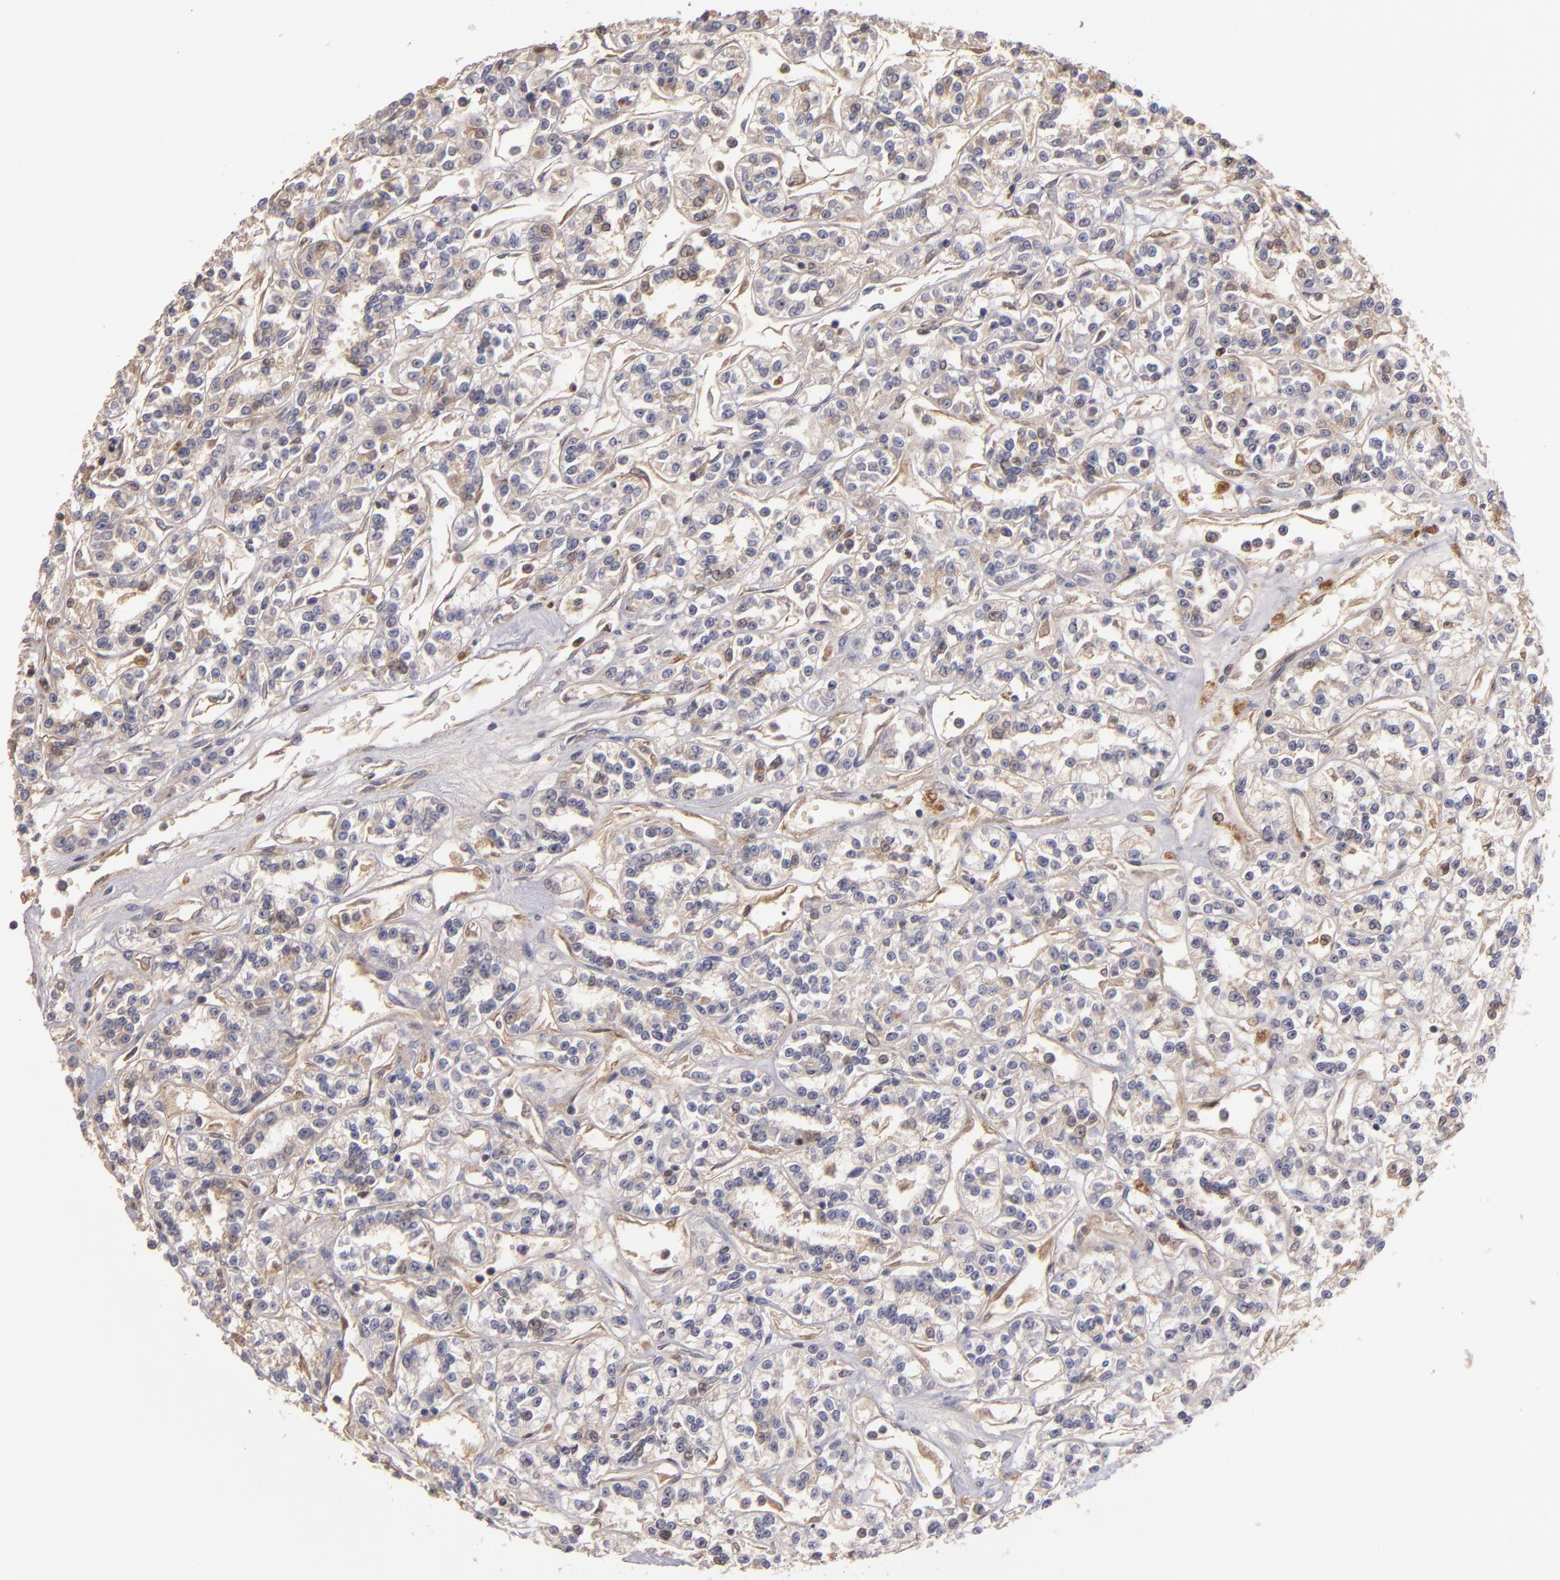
{"staining": {"intensity": "weak", "quantity": "<25%", "location": "cytoplasmic/membranous"}, "tissue": "renal cancer", "cell_type": "Tumor cells", "image_type": "cancer", "snomed": [{"axis": "morphology", "description": "Adenocarcinoma, NOS"}, {"axis": "topography", "description": "Kidney"}], "caption": "Tumor cells show no significant expression in adenocarcinoma (renal). Nuclei are stained in blue.", "gene": "UPF3B", "patient": {"sex": "female", "age": 76}}